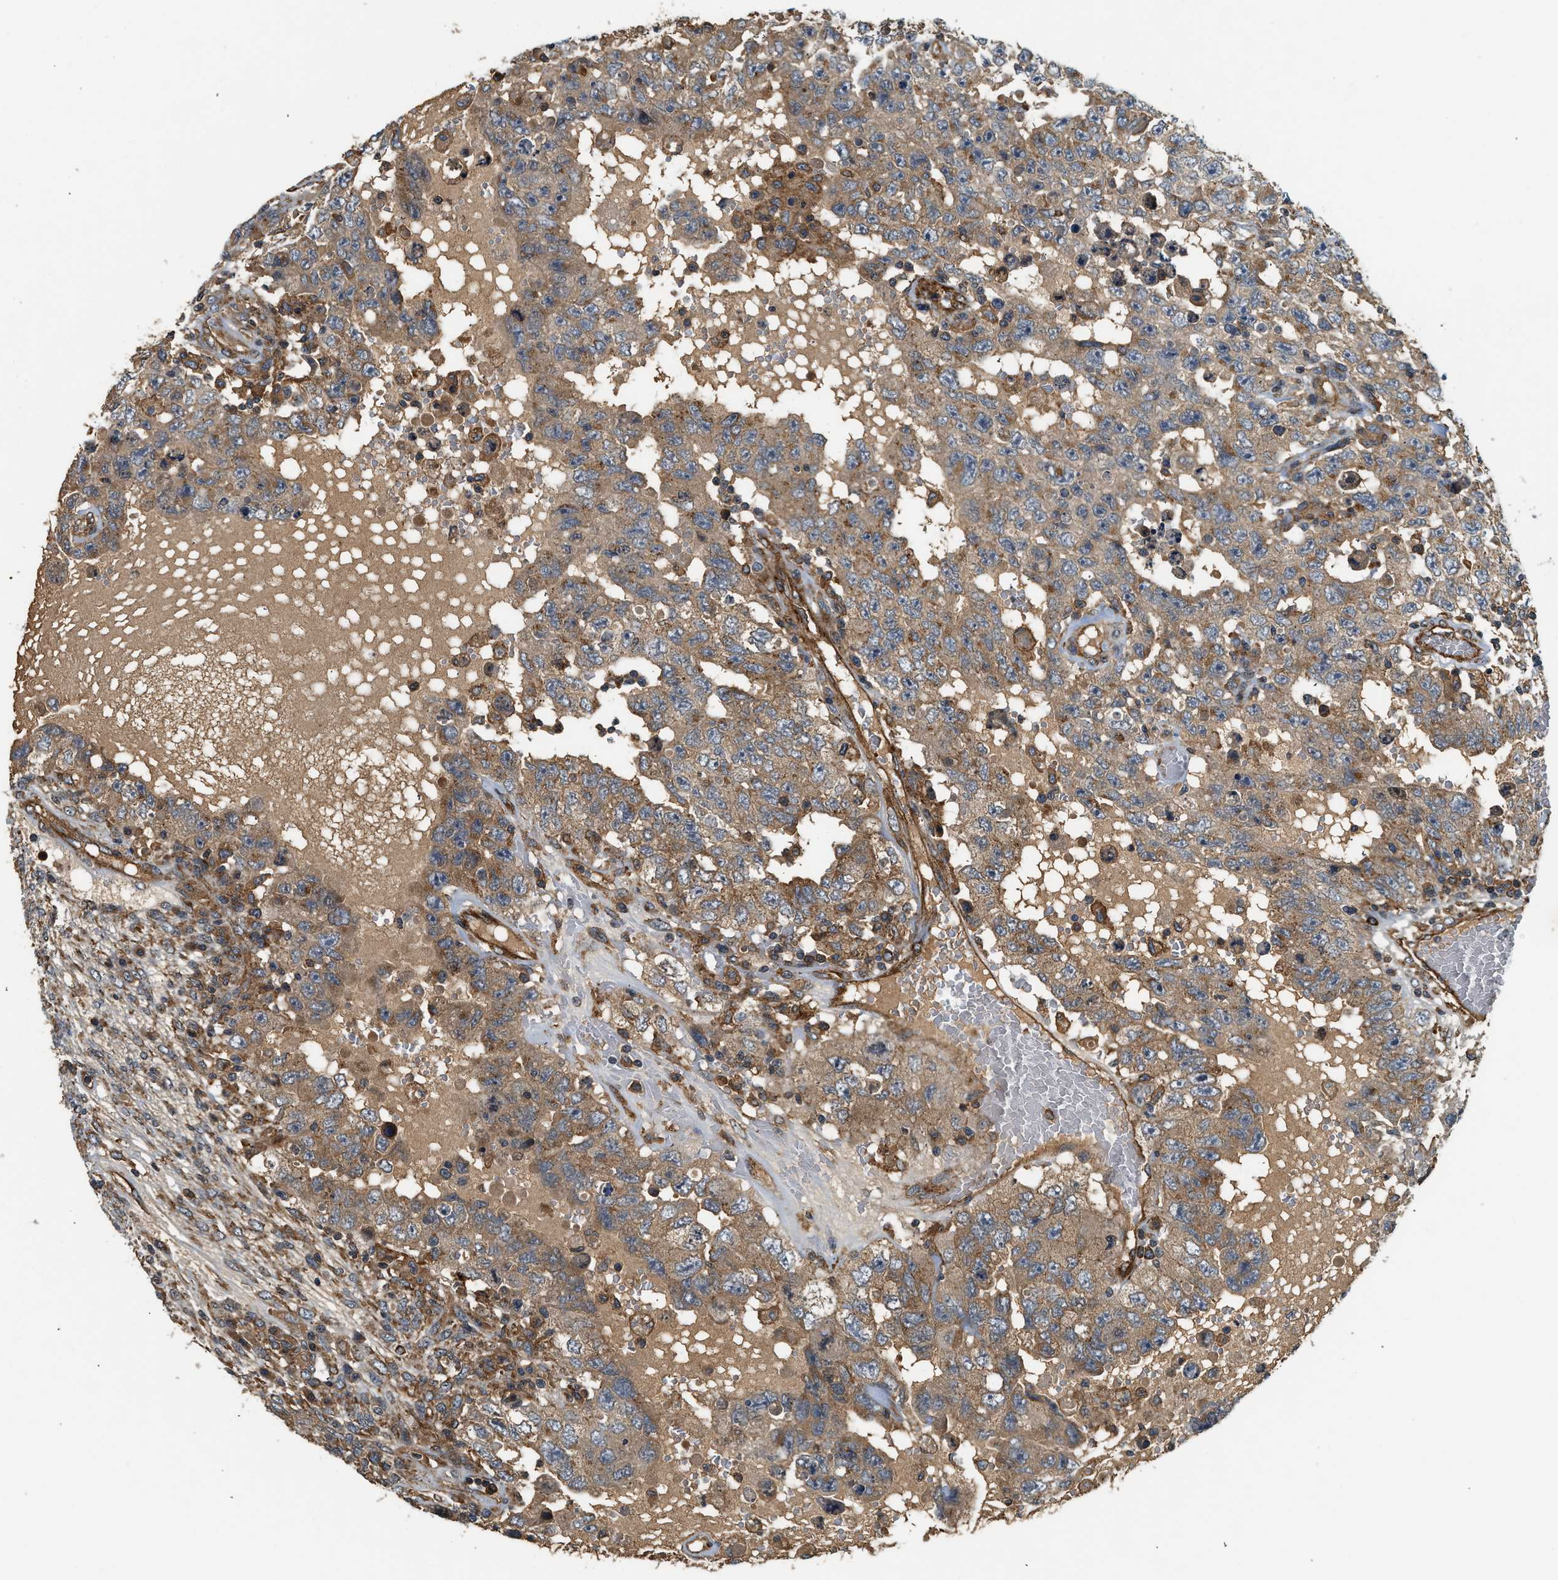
{"staining": {"intensity": "moderate", "quantity": ">75%", "location": "cytoplasmic/membranous"}, "tissue": "testis cancer", "cell_type": "Tumor cells", "image_type": "cancer", "snomed": [{"axis": "morphology", "description": "Carcinoma, Embryonal, NOS"}, {"axis": "topography", "description": "Testis"}], "caption": "Moderate cytoplasmic/membranous protein positivity is identified in approximately >75% of tumor cells in testis embryonal carcinoma.", "gene": "HIP1", "patient": {"sex": "male", "age": 26}}